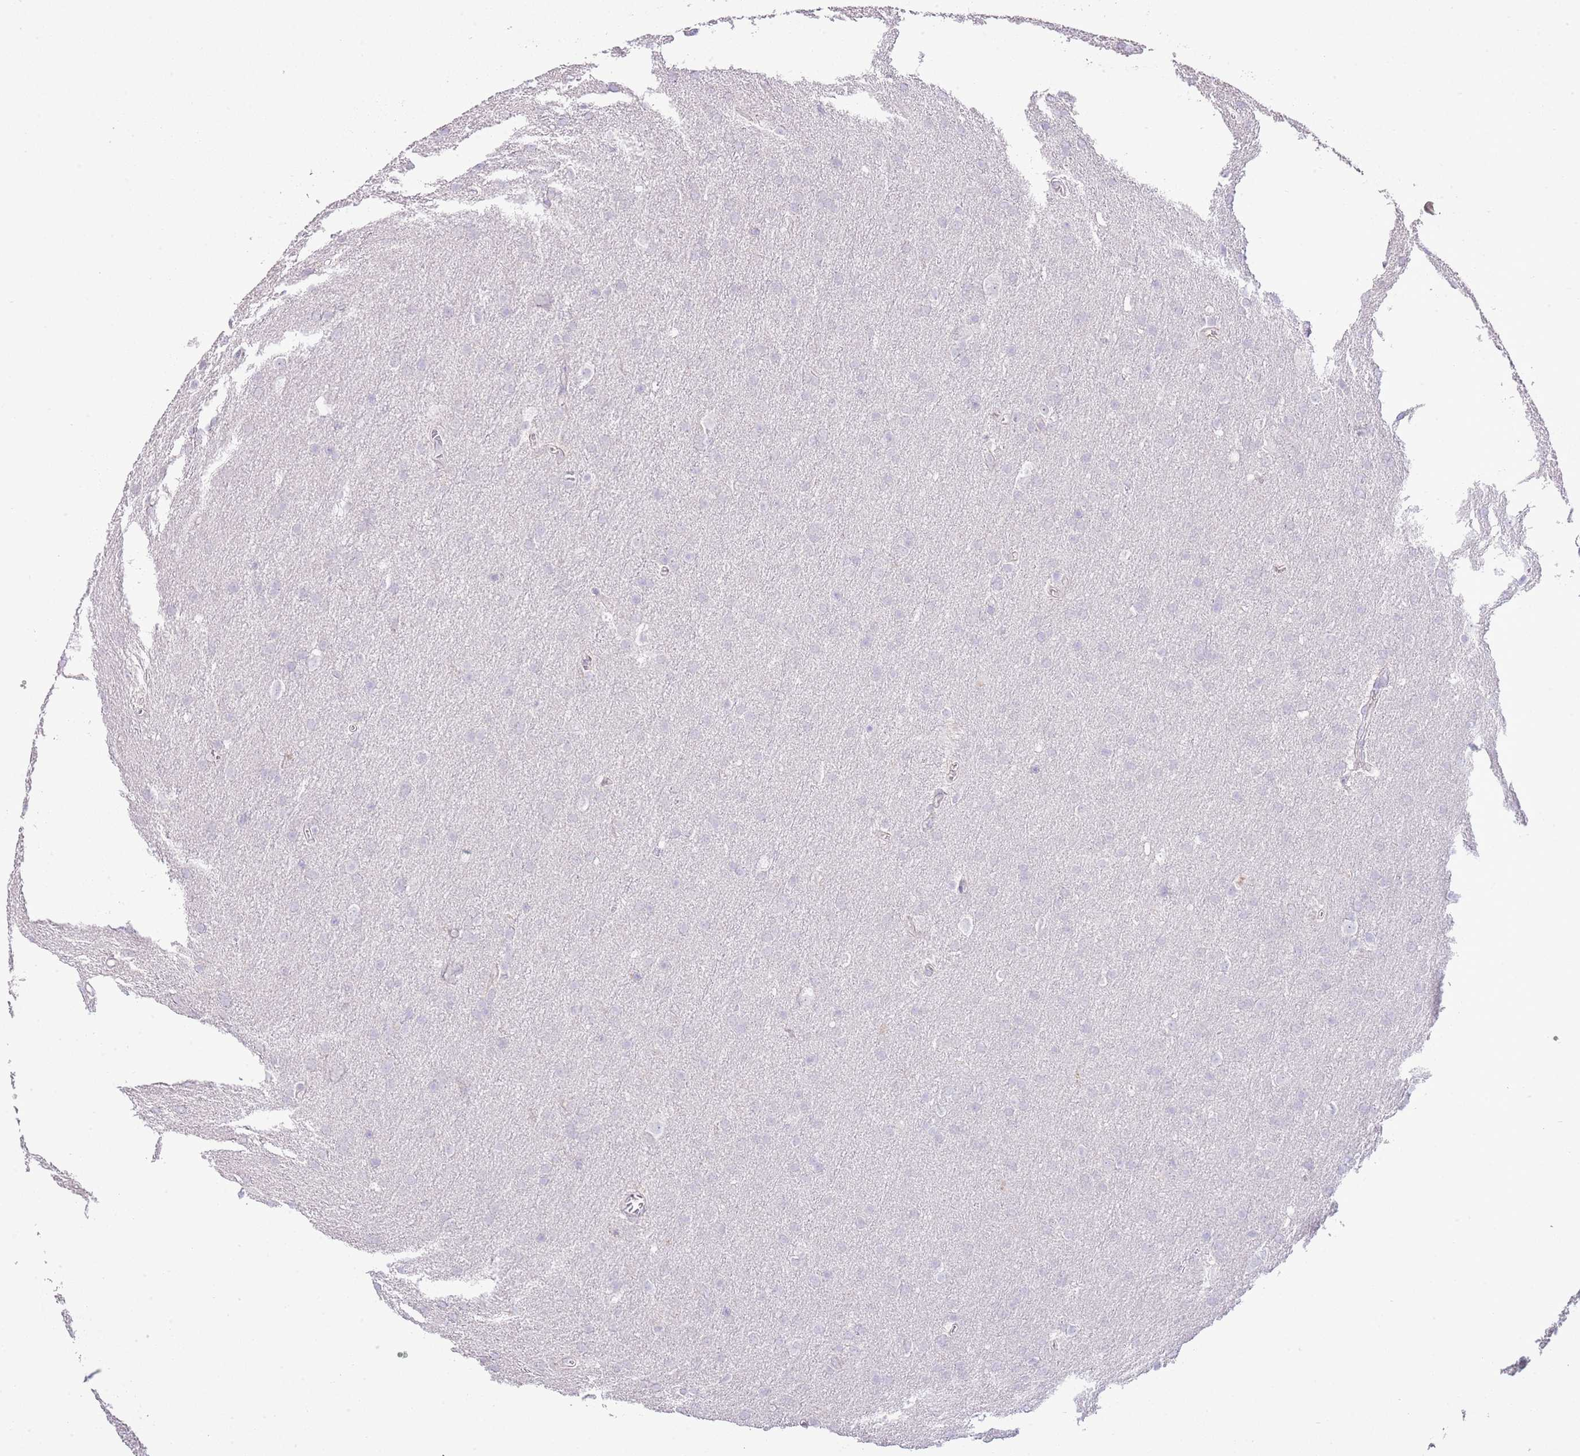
{"staining": {"intensity": "negative", "quantity": "none", "location": "none"}, "tissue": "glioma", "cell_type": "Tumor cells", "image_type": "cancer", "snomed": [{"axis": "morphology", "description": "Glioma, malignant, Low grade"}, {"axis": "topography", "description": "Brain"}], "caption": "Image shows no protein expression in tumor cells of malignant glioma (low-grade) tissue.", "gene": "OR2Z1", "patient": {"sex": "female", "age": 32}}